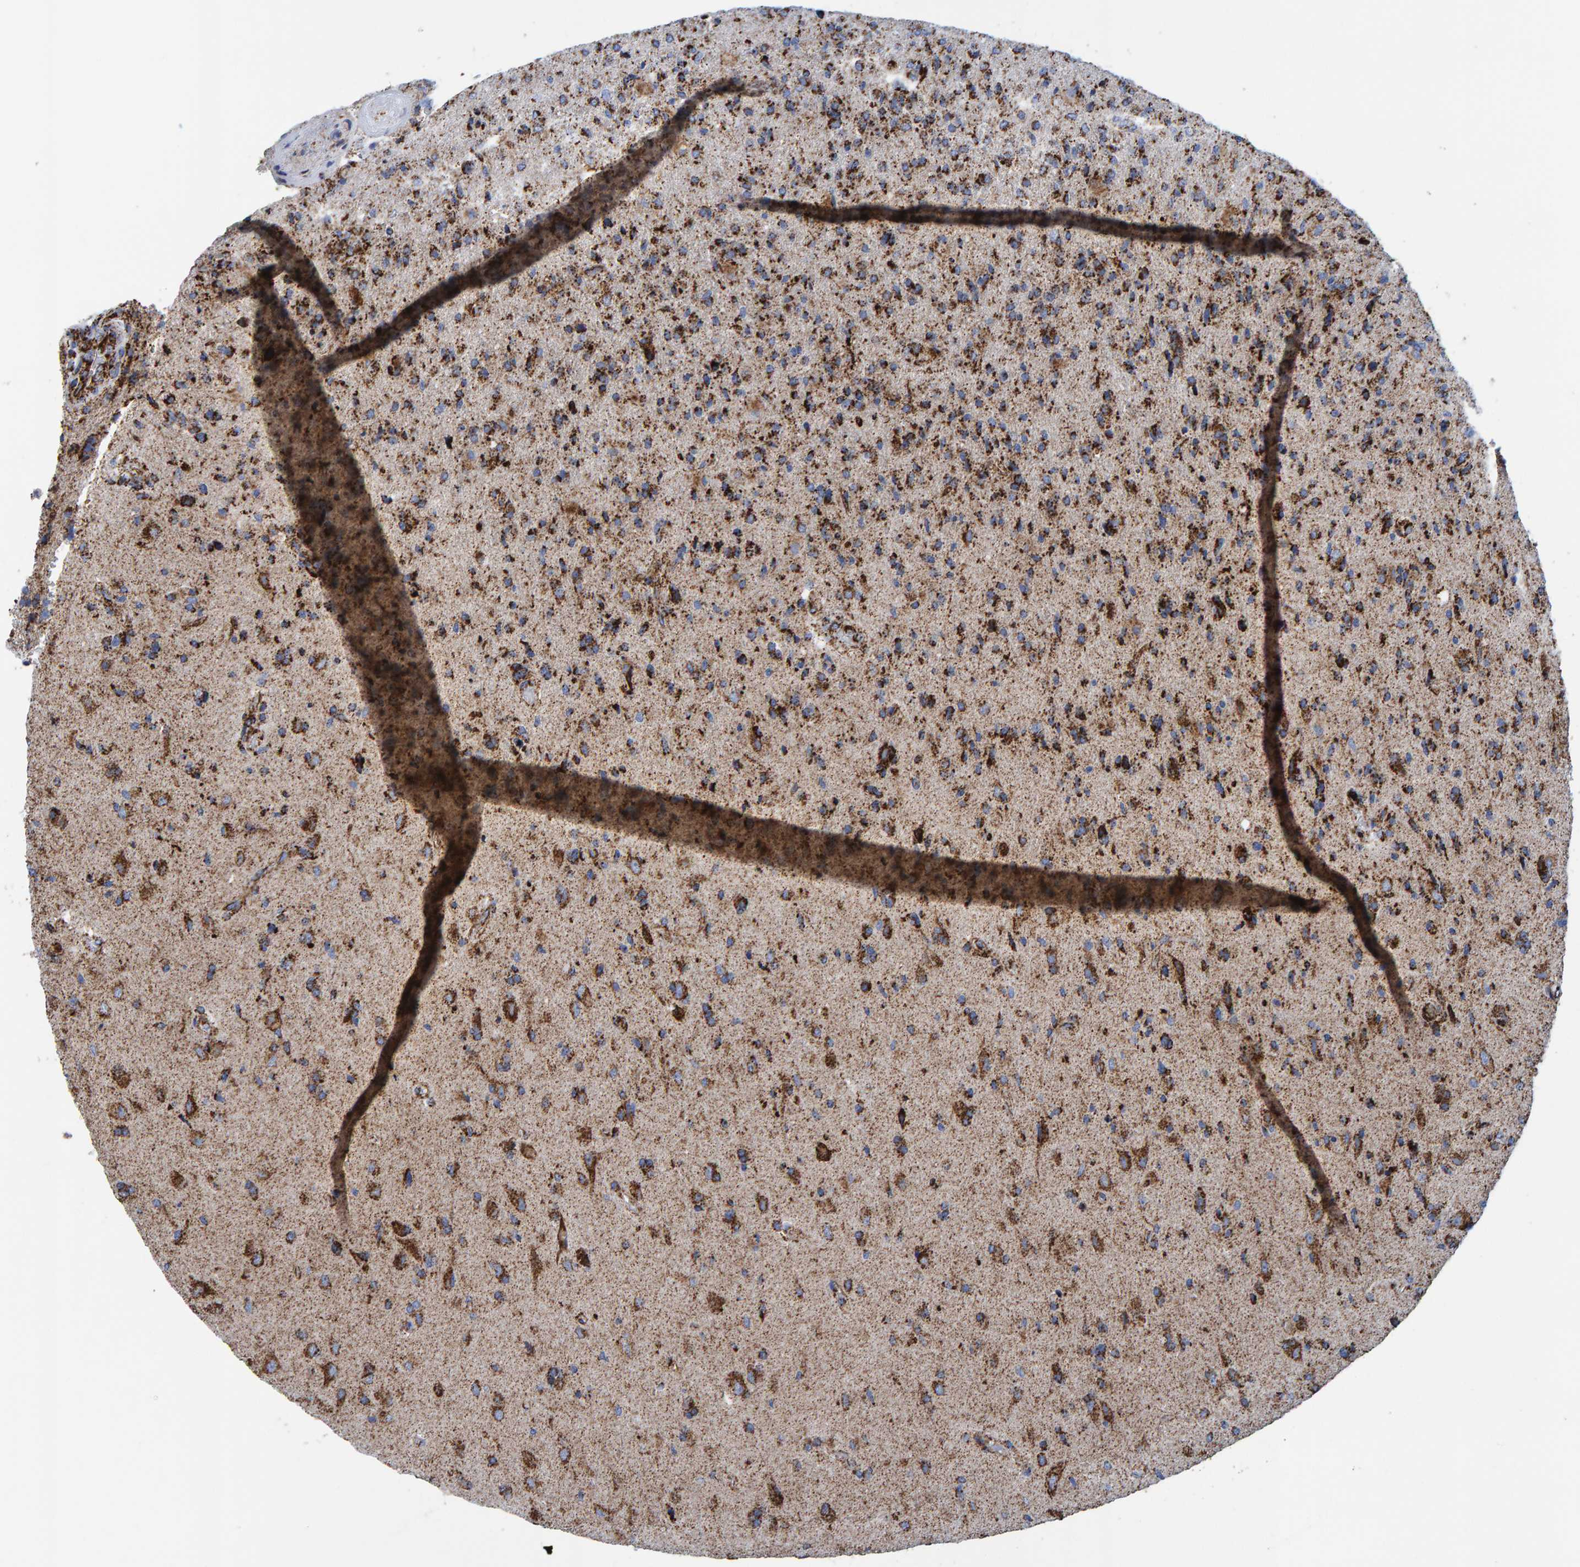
{"staining": {"intensity": "strong", "quantity": ">75%", "location": "cytoplasmic/membranous"}, "tissue": "glioma", "cell_type": "Tumor cells", "image_type": "cancer", "snomed": [{"axis": "morphology", "description": "Glioma, malignant, High grade"}, {"axis": "topography", "description": "Brain"}], "caption": "Immunohistochemistry (IHC) (DAB) staining of human glioma demonstrates strong cytoplasmic/membranous protein staining in about >75% of tumor cells.", "gene": "ENSG00000262660", "patient": {"sex": "male", "age": 72}}